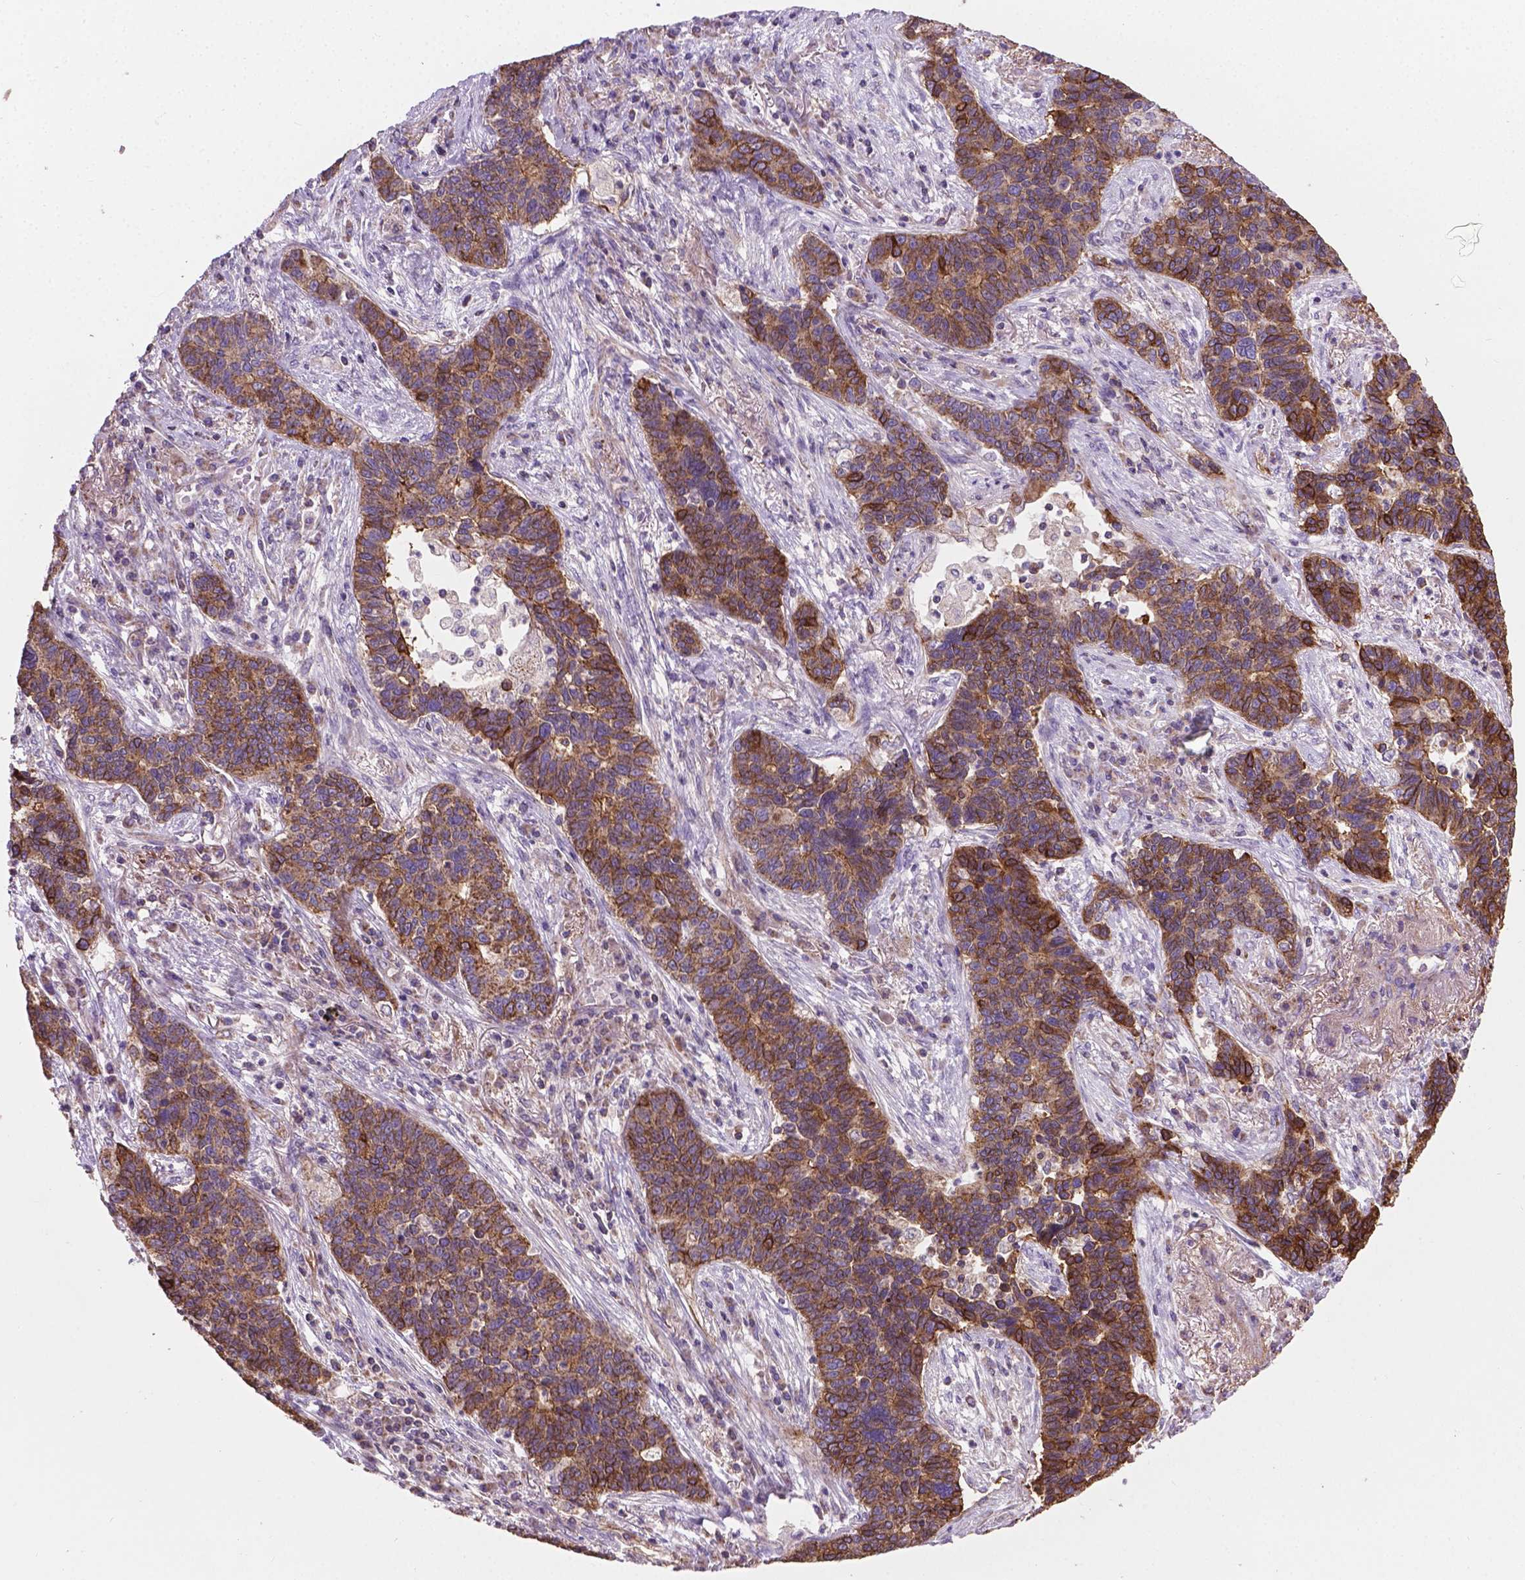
{"staining": {"intensity": "moderate", "quantity": ">75%", "location": "cytoplasmic/membranous"}, "tissue": "lung cancer", "cell_type": "Tumor cells", "image_type": "cancer", "snomed": [{"axis": "morphology", "description": "Adenocarcinoma, NOS"}, {"axis": "topography", "description": "Lung"}], "caption": "A micrograph of human lung cancer (adenocarcinoma) stained for a protein exhibits moderate cytoplasmic/membranous brown staining in tumor cells.", "gene": "TCAF1", "patient": {"sex": "female", "age": 57}}